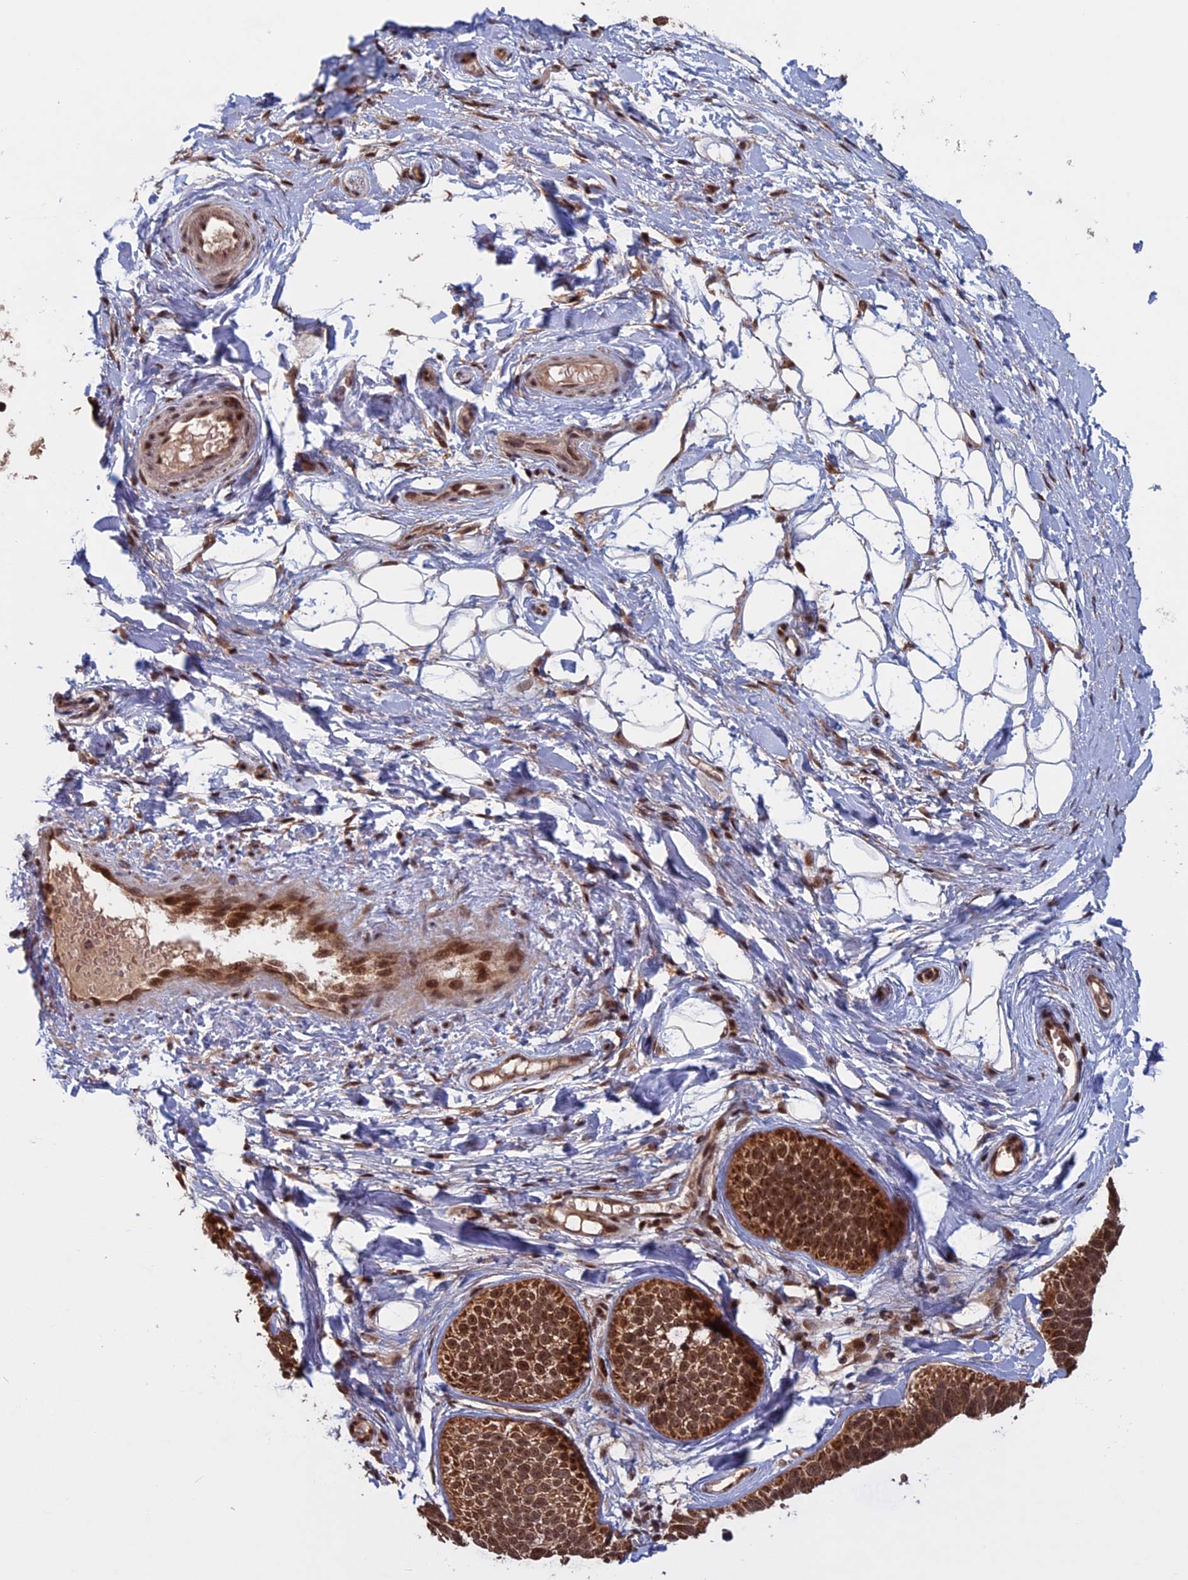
{"staining": {"intensity": "moderate", "quantity": ">75%", "location": "cytoplasmic/membranous,nuclear"}, "tissue": "skin cancer", "cell_type": "Tumor cells", "image_type": "cancer", "snomed": [{"axis": "morphology", "description": "Basal cell carcinoma"}, {"axis": "topography", "description": "Skin"}], "caption": "This is an image of immunohistochemistry staining of skin cancer, which shows moderate expression in the cytoplasmic/membranous and nuclear of tumor cells.", "gene": "CACTIN", "patient": {"sex": "male", "age": 62}}